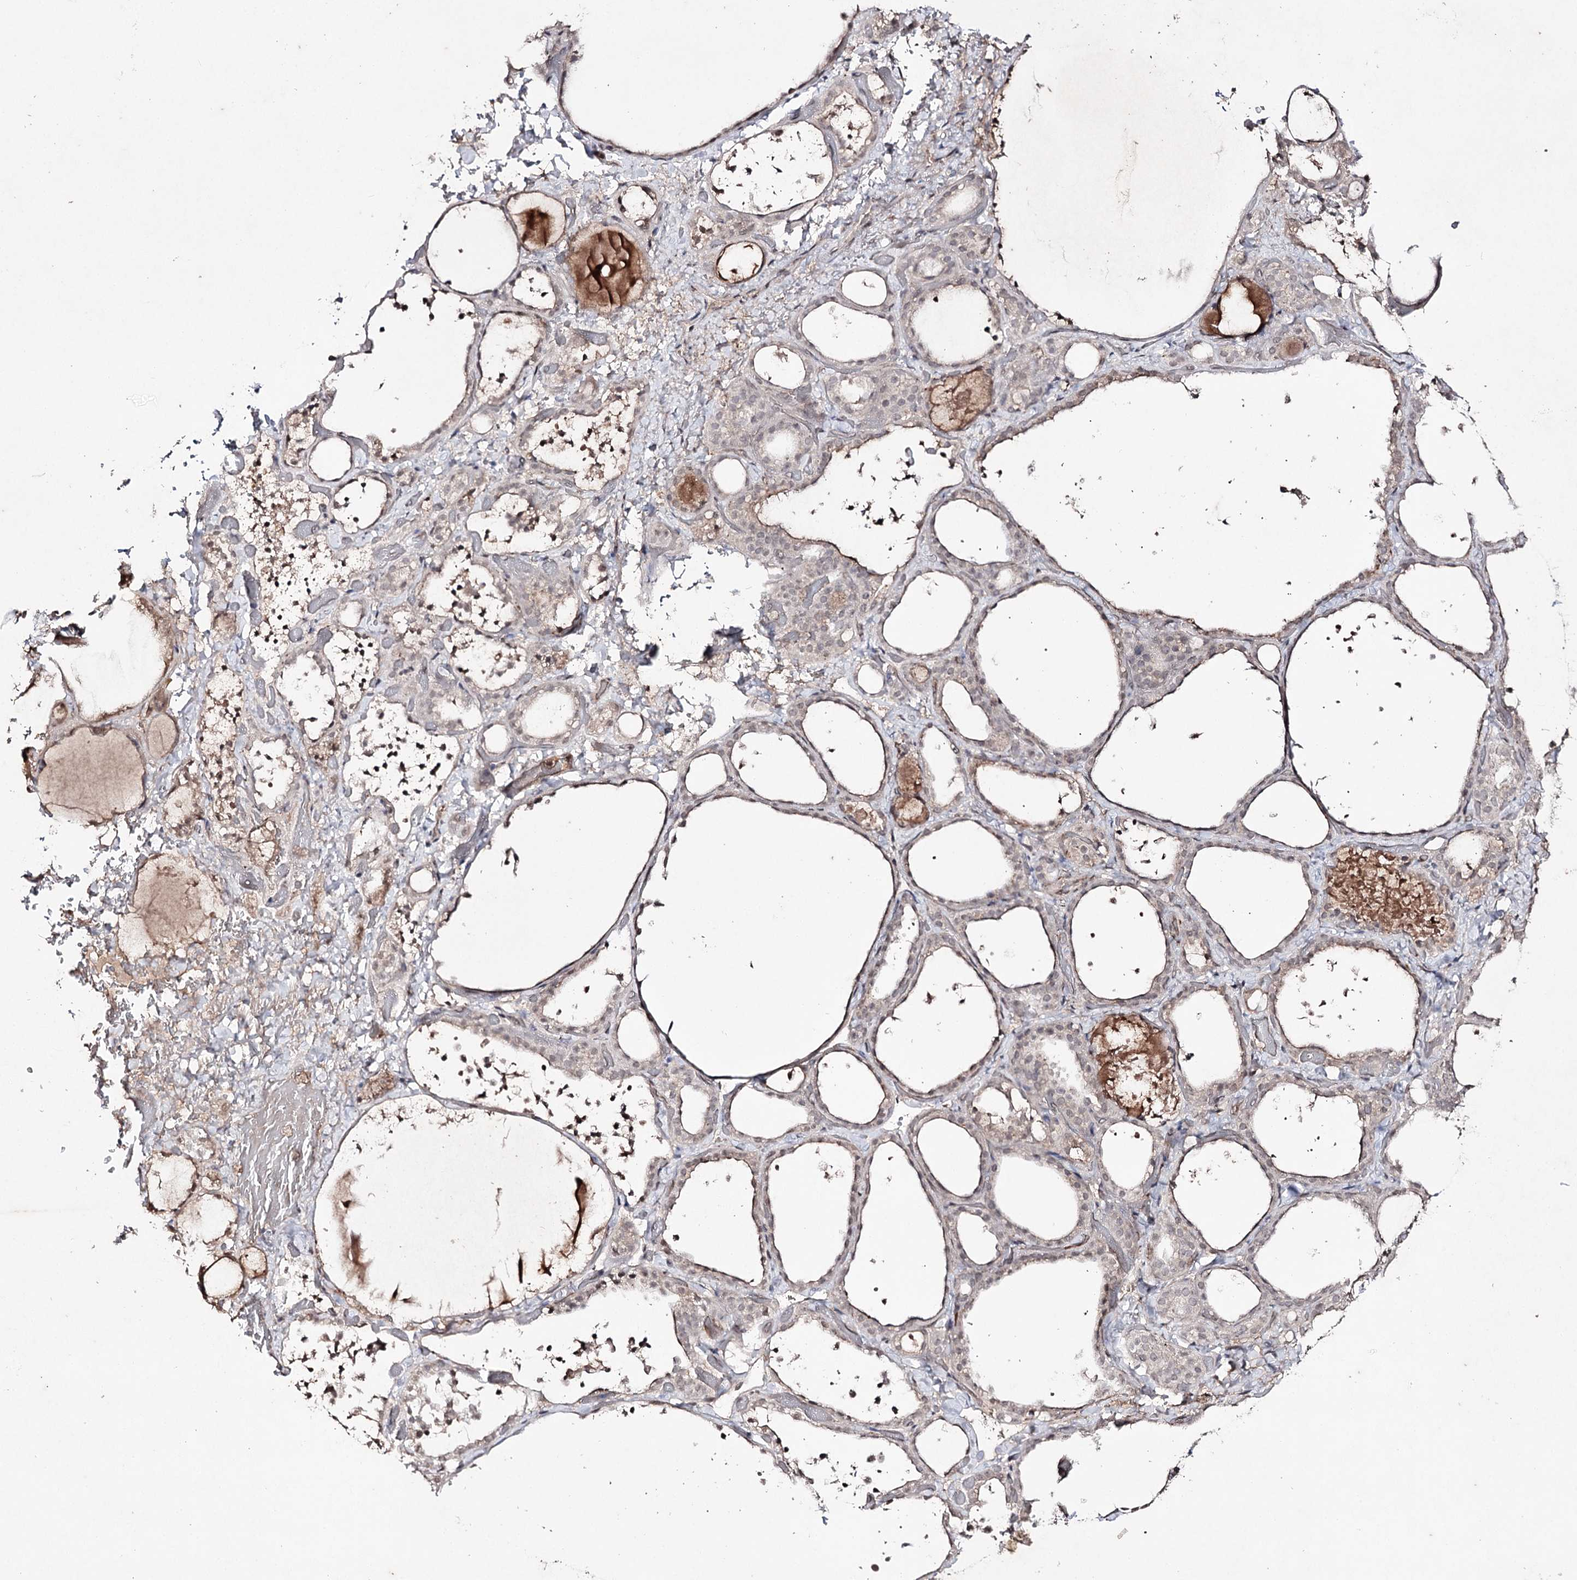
{"staining": {"intensity": "weak", "quantity": "25%-75%", "location": "cytoplasmic/membranous"}, "tissue": "thyroid gland", "cell_type": "Glandular cells", "image_type": "normal", "snomed": [{"axis": "morphology", "description": "Normal tissue, NOS"}, {"axis": "topography", "description": "Thyroid gland"}], "caption": "IHC photomicrograph of normal thyroid gland: thyroid gland stained using immunohistochemistry reveals low levels of weak protein expression localized specifically in the cytoplasmic/membranous of glandular cells, appearing as a cytoplasmic/membranous brown color.", "gene": "SYNGR3", "patient": {"sex": "female", "age": 44}}